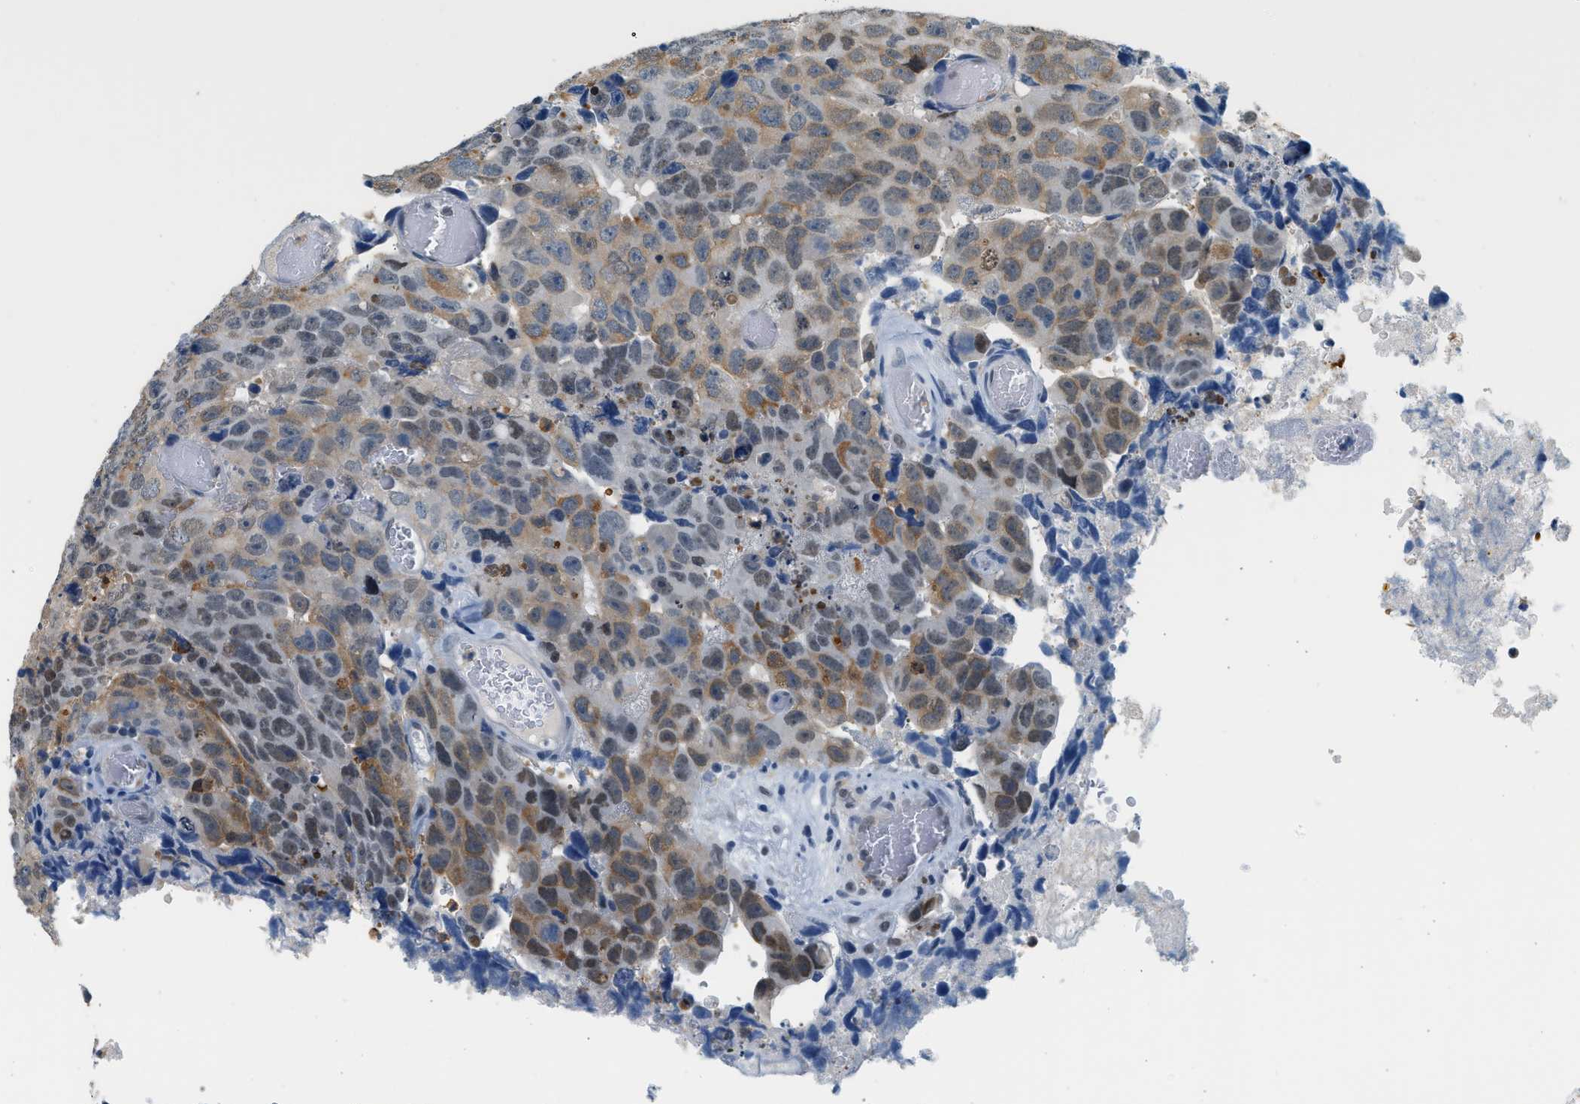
{"staining": {"intensity": "moderate", "quantity": ">75%", "location": "cytoplasmic/membranous"}, "tissue": "testis cancer", "cell_type": "Tumor cells", "image_type": "cancer", "snomed": [{"axis": "morphology", "description": "Necrosis, NOS"}, {"axis": "morphology", "description": "Carcinoma, Embryonal, NOS"}, {"axis": "topography", "description": "Testis"}], "caption": "Testis cancer (embryonal carcinoma) was stained to show a protein in brown. There is medium levels of moderate cytoplasmic/membranous positivity in approximately >75% of tumor cells. Nuclei are stained in blue.", "gene": "HIPK1", "patient": {"sex": "male", "age": 19}}